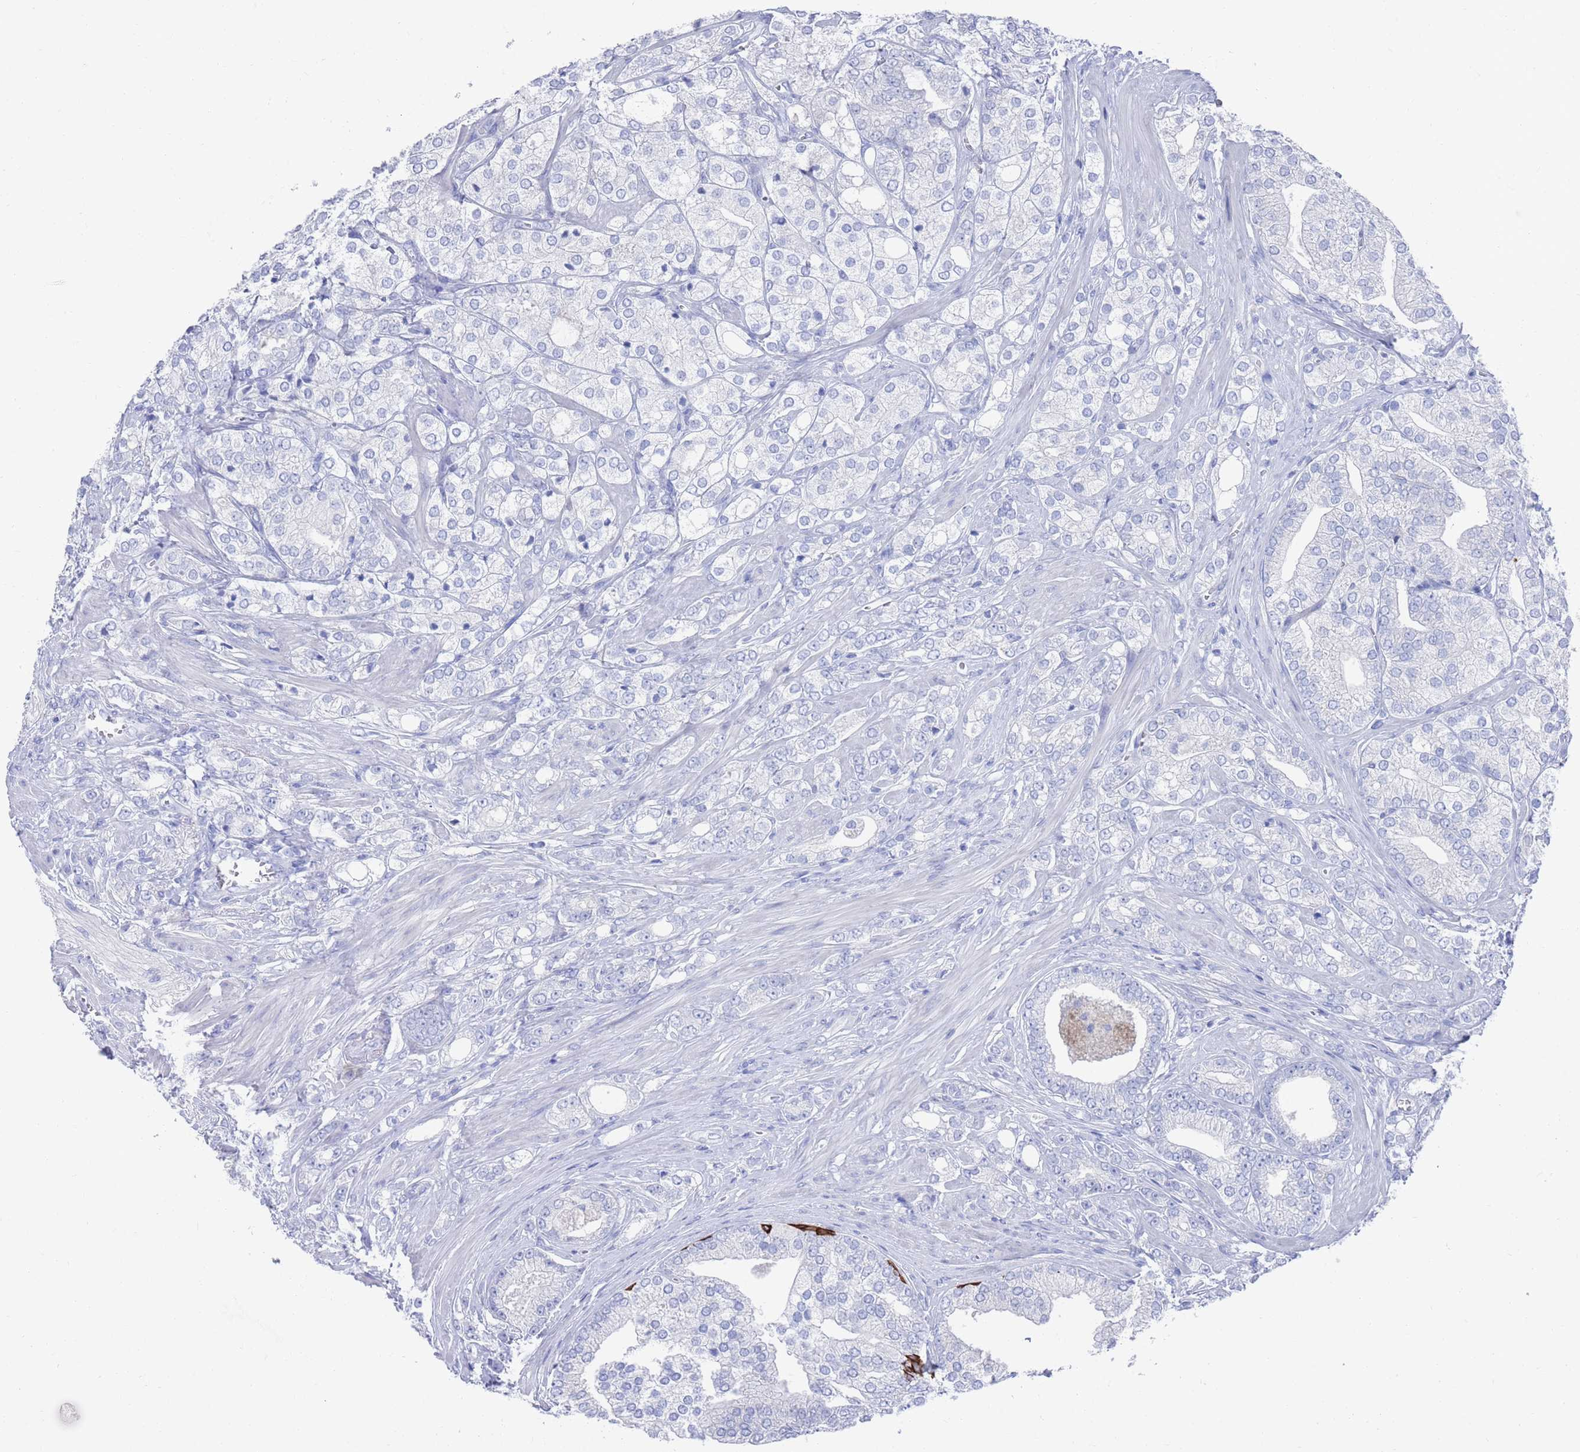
{"staining": {"intensity": "negative", "quantity": "none", "location": "none"}, "tissue": "prostate cancer", "cell_type": "Tumor cells", "image_type": "cancer", "snomed": [{"axis": "morphology", "description": "Adenocarcinoma, High grade"}, {"axis": "topography", "description": "Prostate"}], "caption": "Protein analysis of adenocarcinoma (high-grade) (prostate) demonstrates no significant expression in tumor cells. (DAB immunohistochemistry, high magnification).", "gene": "MTMR2", "patient": {"sex": "male", "age": 50}}